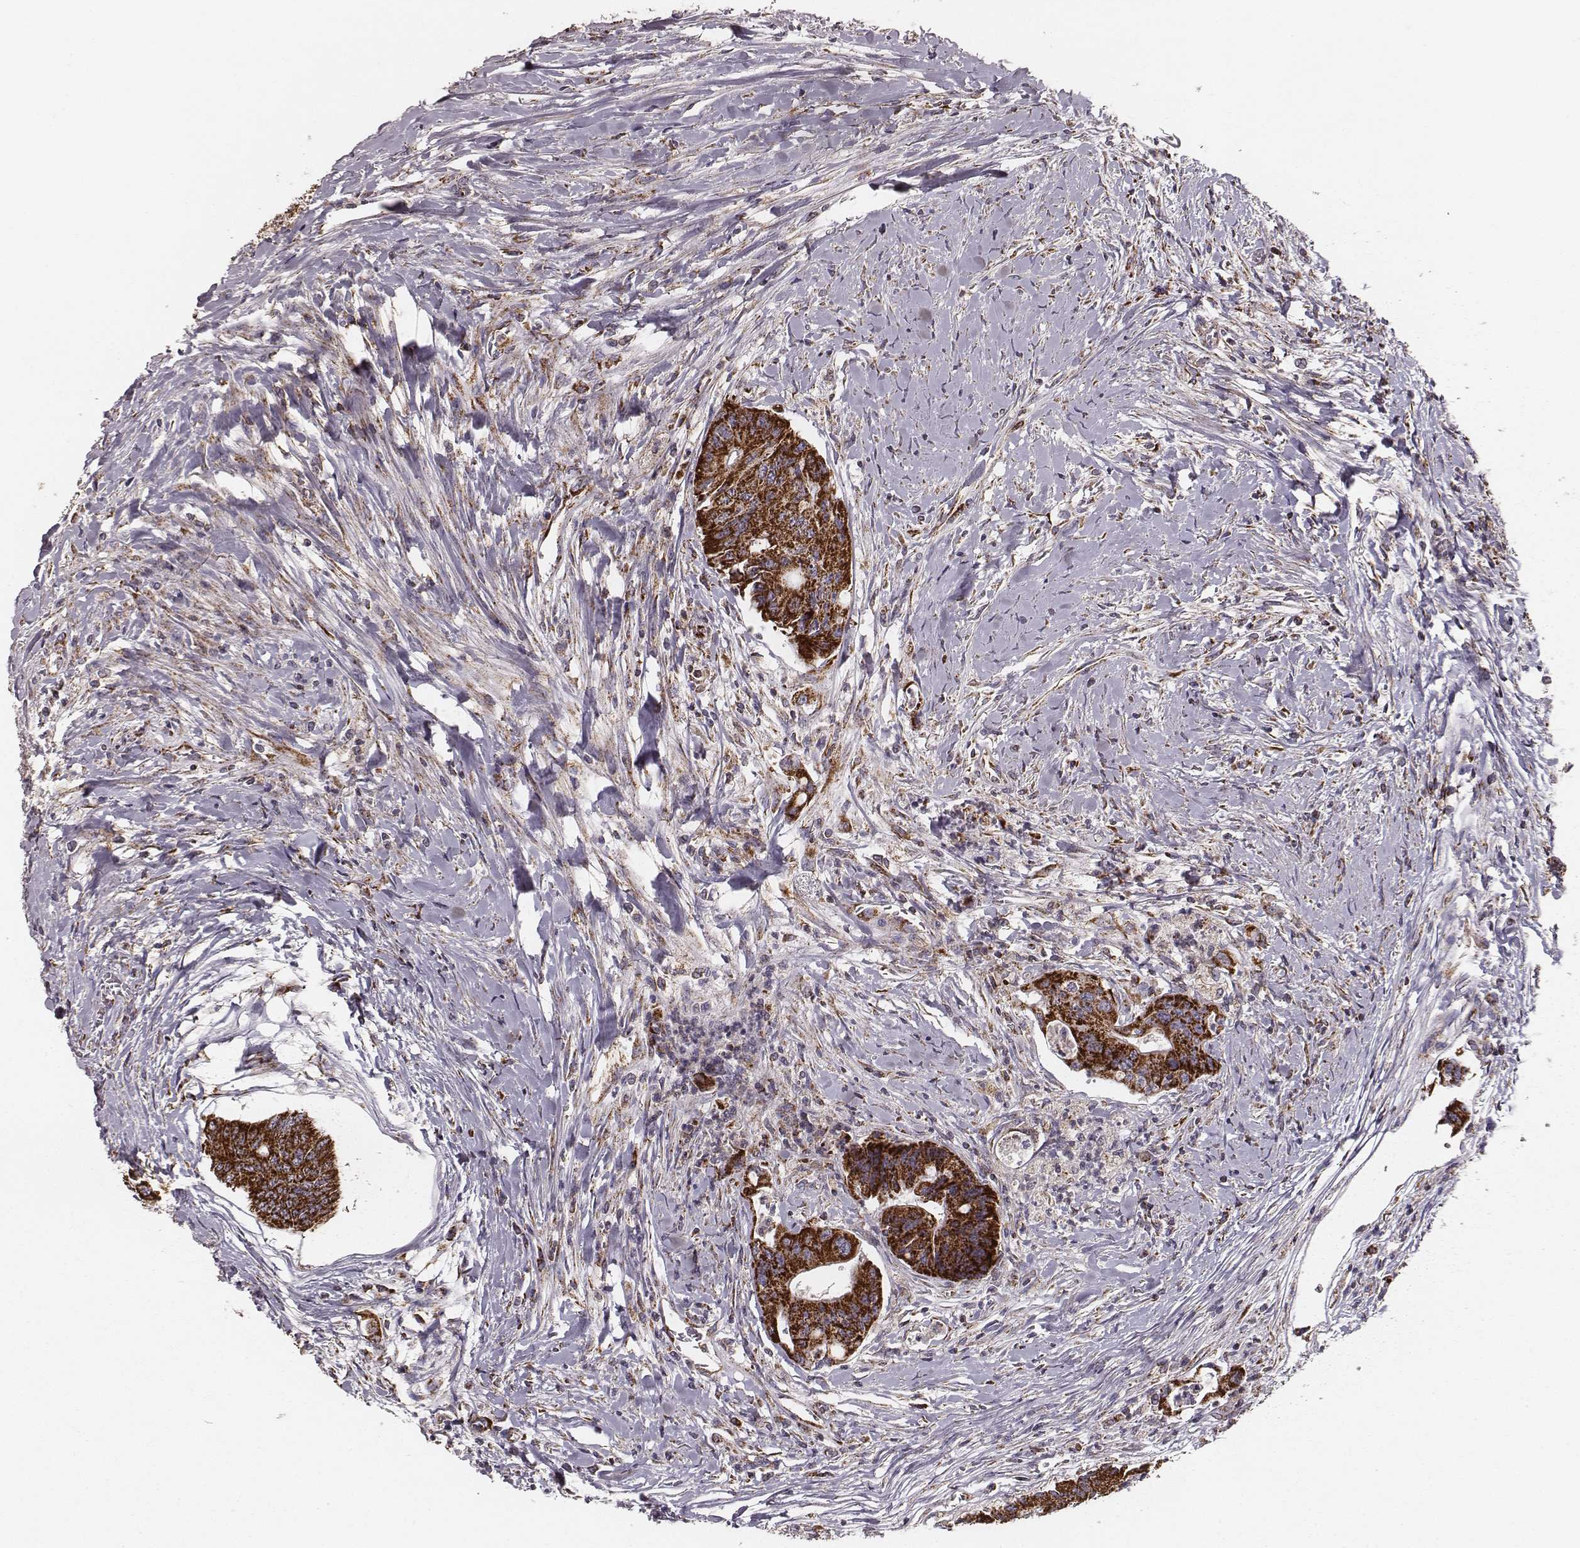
{"staining": {"intensity": "strong", "quantity": ">75%", "location": "cytoplasmic/membranous"}, "tissue": "colorectal cancer", "cell_type": "Tumor cells", "image_type": "cancer", "snomed": [{"axis": "morphology", "description": "Adenocarcinoma, NOS"}, {"axis": "topography", "description": "Rectum"}], "caption": "A brown stain labels strong cytoplasmic/membranous expression of a protein in adenocarcinoma (colorectal) tumor cells.", "gene": "TUFM", "patient": {"sex": "male", "age": 59}}